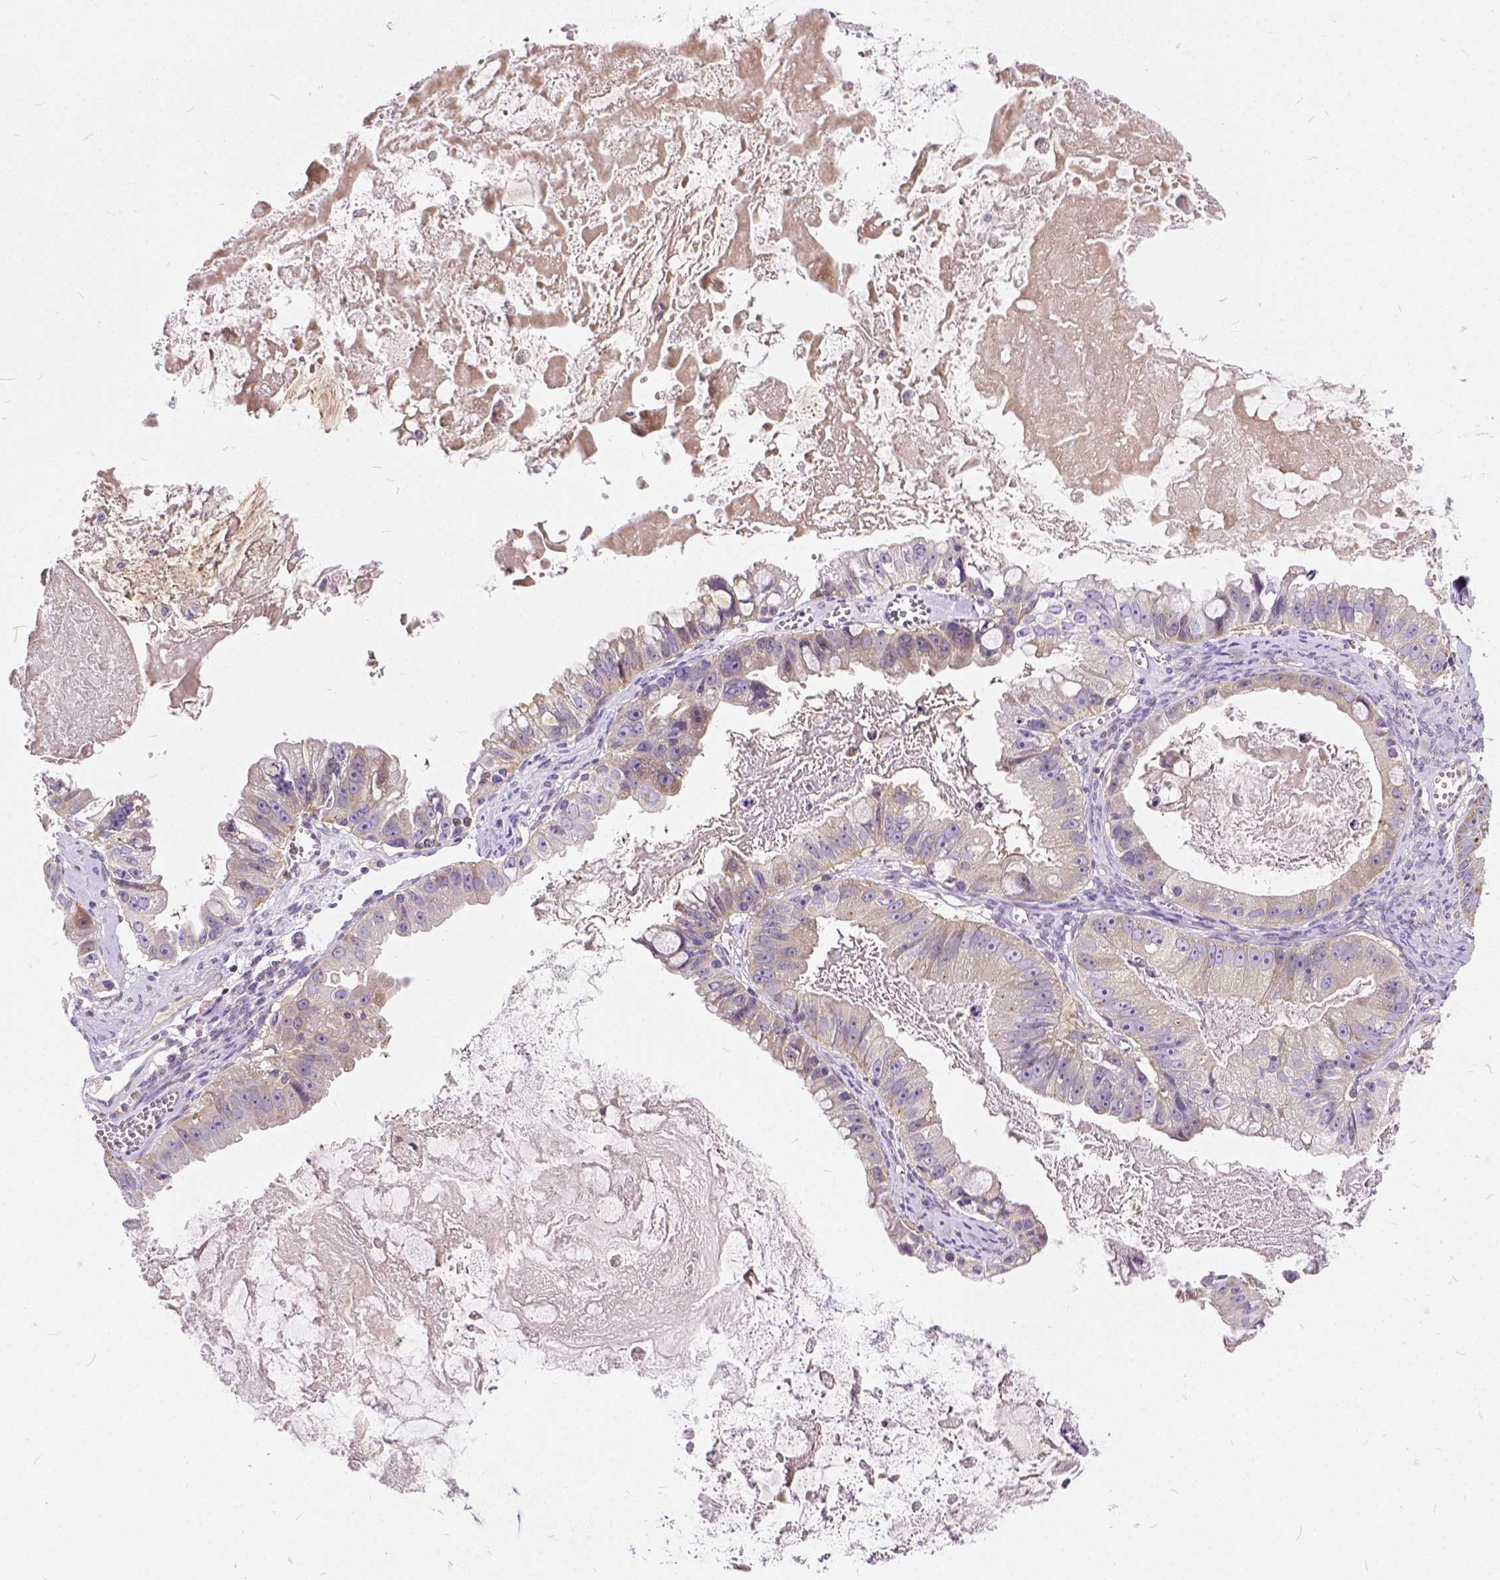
{"staining": {"intensity": "negative", "quantity": "none", "location": "none"}, "tissue": "ovarian cancer", "cell_type": "Tumor cells", "image_type": "cancer", "snomed": [{"axis": "morphology", "description": "Cystadenocarcinoma, mucinous, NOS"}, {"axis": "topography", "description": "Ovary"}], "caption": "Immunohistochemistry histopathology image of human ovarian mucinous cystadenocarcinoma stained for a protein (brown), which reveals no expression in tumor cells.", "gene": "CADM4", "patient": {"sex": "female", "age": 61}}